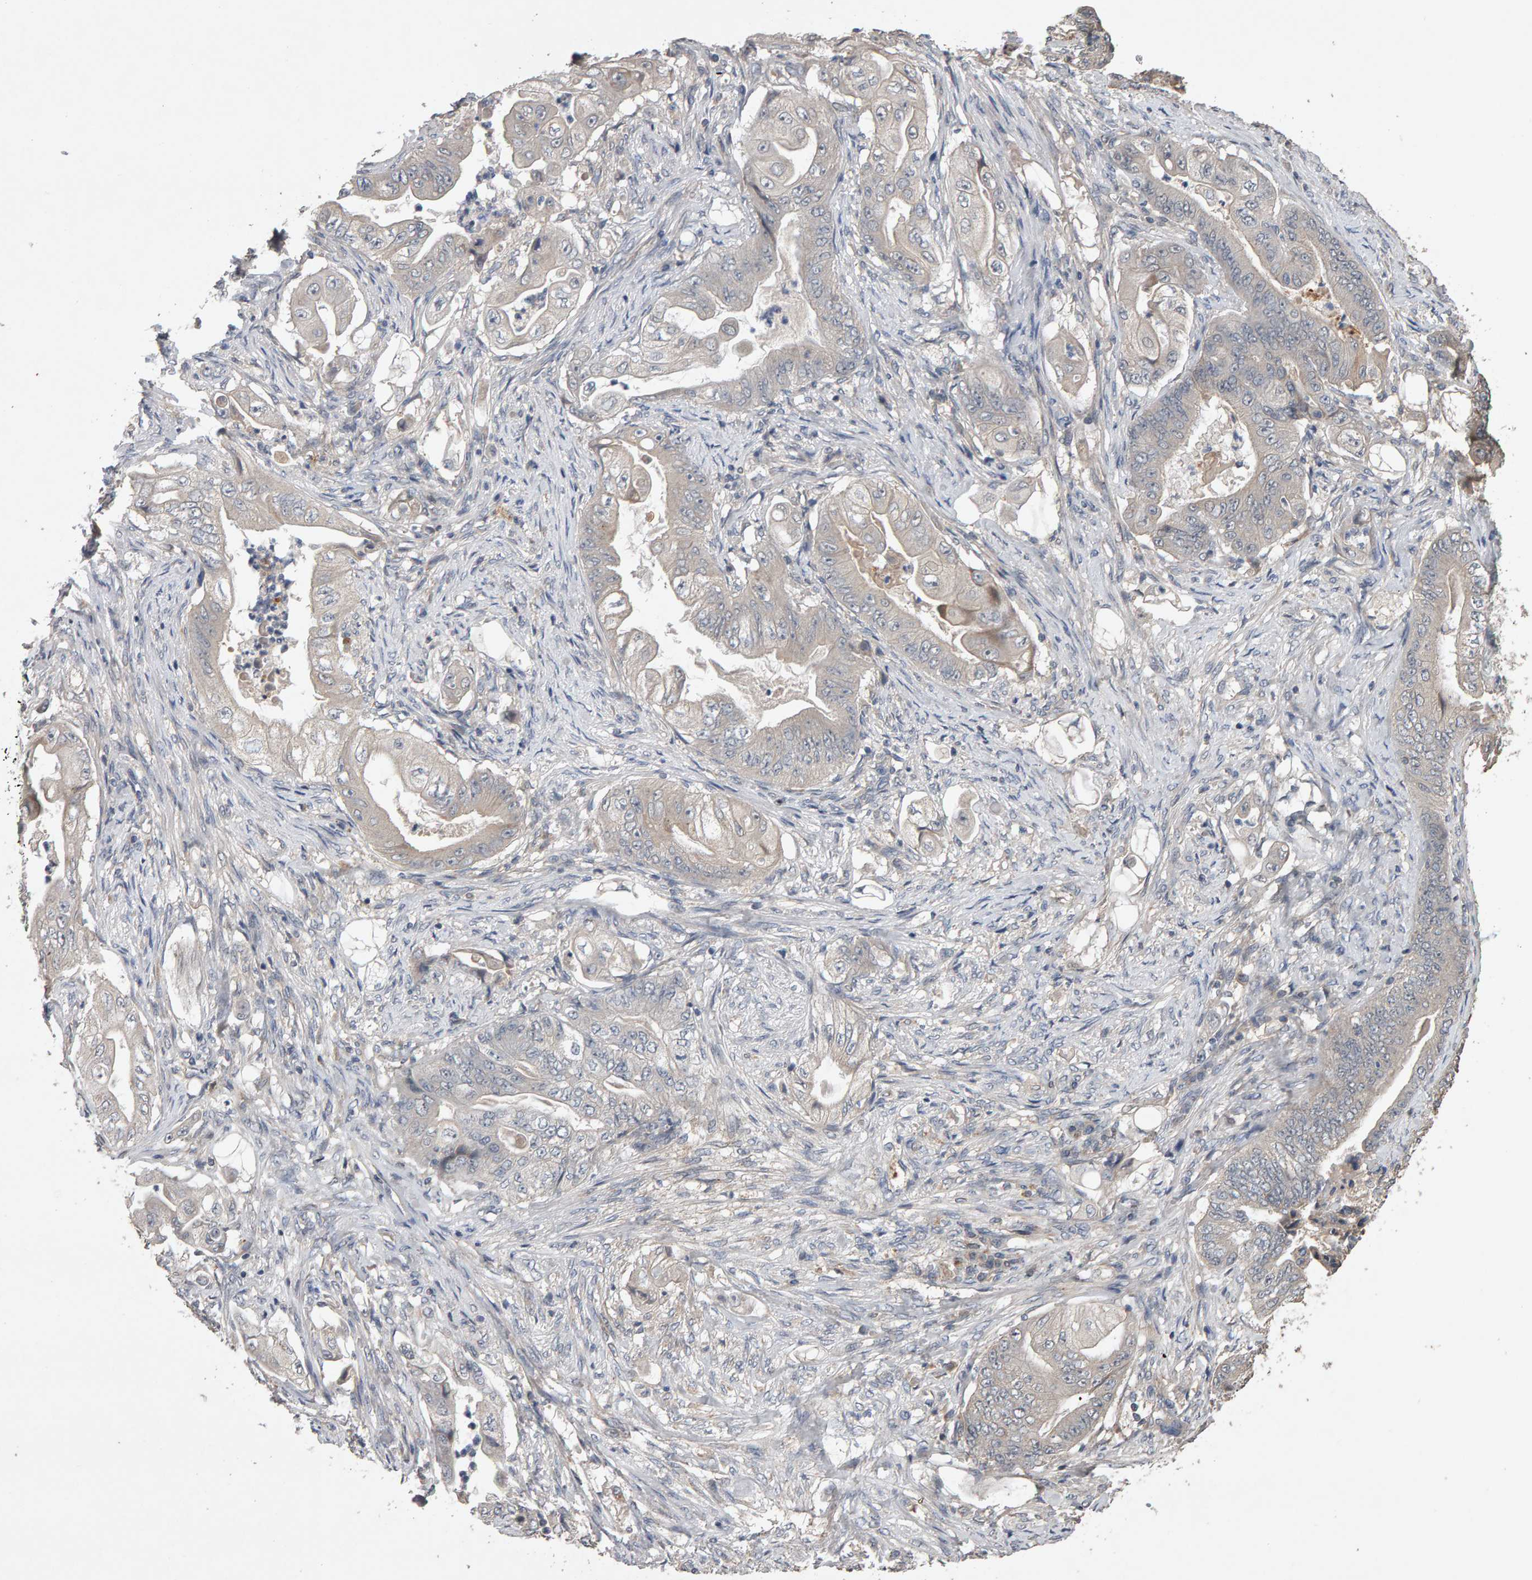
{"staining": {"intensity": "weak", "quantity": "<25%", "location": "cytoplasmic/membranous"}, "tissue": "stomach cancer", "cell_type": "Tumor cells", "image_type": "cancer", "snomed": [{"axis": "morphology", "description": "Adenocarcinoma, NOS"}, {"axis": "topography", "description": "Stomach"}], "caption": "There is no significant expression in tumor cells of stomach cancer.", "gene": "COASY", "patient": {"sex": "female", "age": 73}}